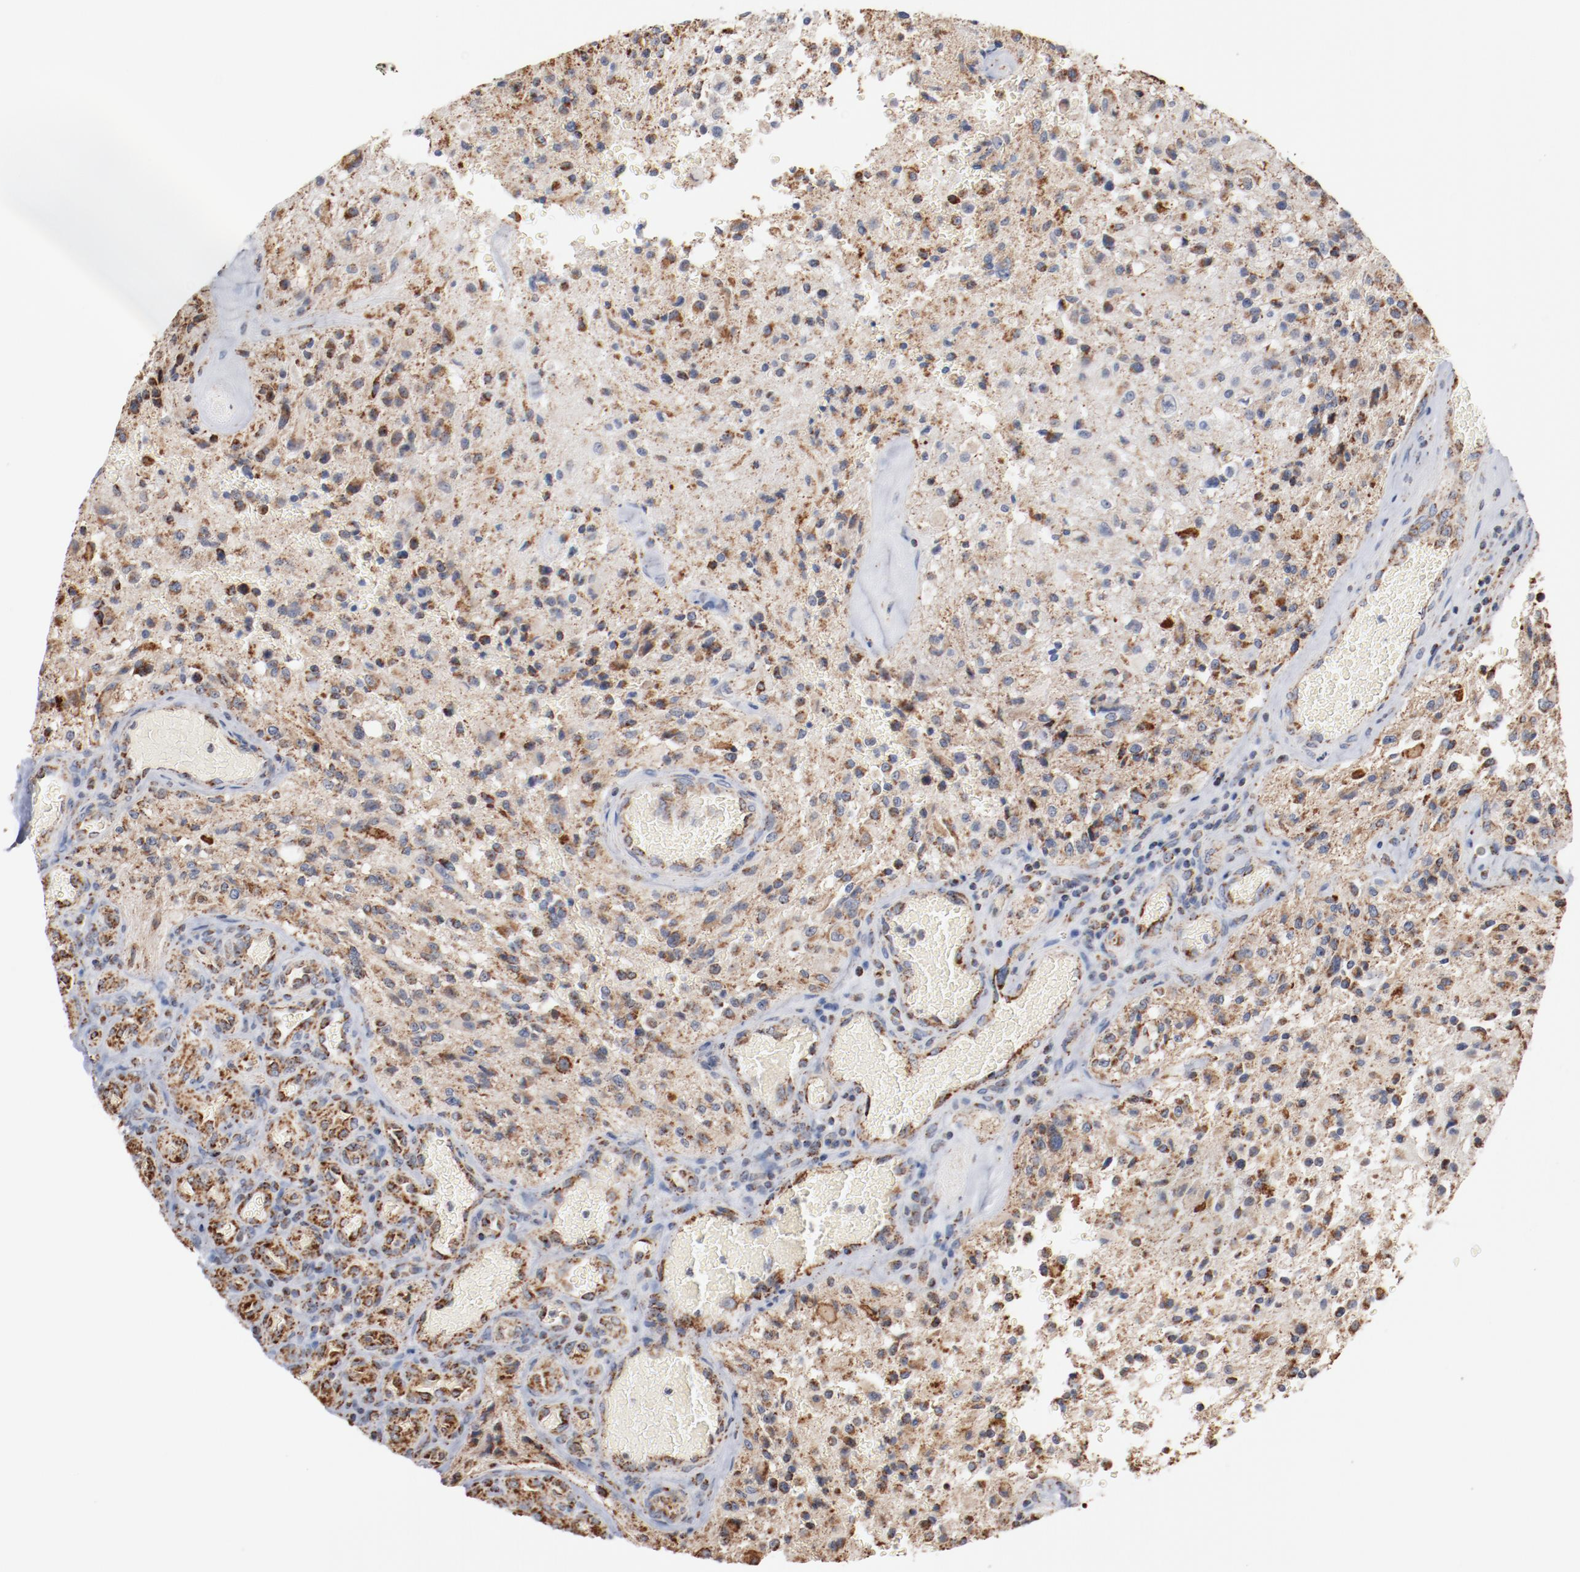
{"staining": {"intensity": "moderate", "quantity": ">75%", "location": "cytoplasmic/membranous"}, "tissue": "glioma", "cell_type": "Tumor cells", "image_type": "cancer", "snomed": [{"axis": "morphology", "description": "Normal tissue, NOS"}, {"axis": "morphology", "description": "Glioma, malignant, High grade"}, {"axis": "topography", "description": "Cerebral cortex"}], "caption": "Immunohistochemical staining of malignant high-grade glioma displays medium levels of moderate cytoplasmic/membranous staining in about >75% of tumor cells. (Brightfield microscopy of DAB IHC at high magnification).", "gene": "NDUFS4", "patient": {"sex": "male", "age": 56}}